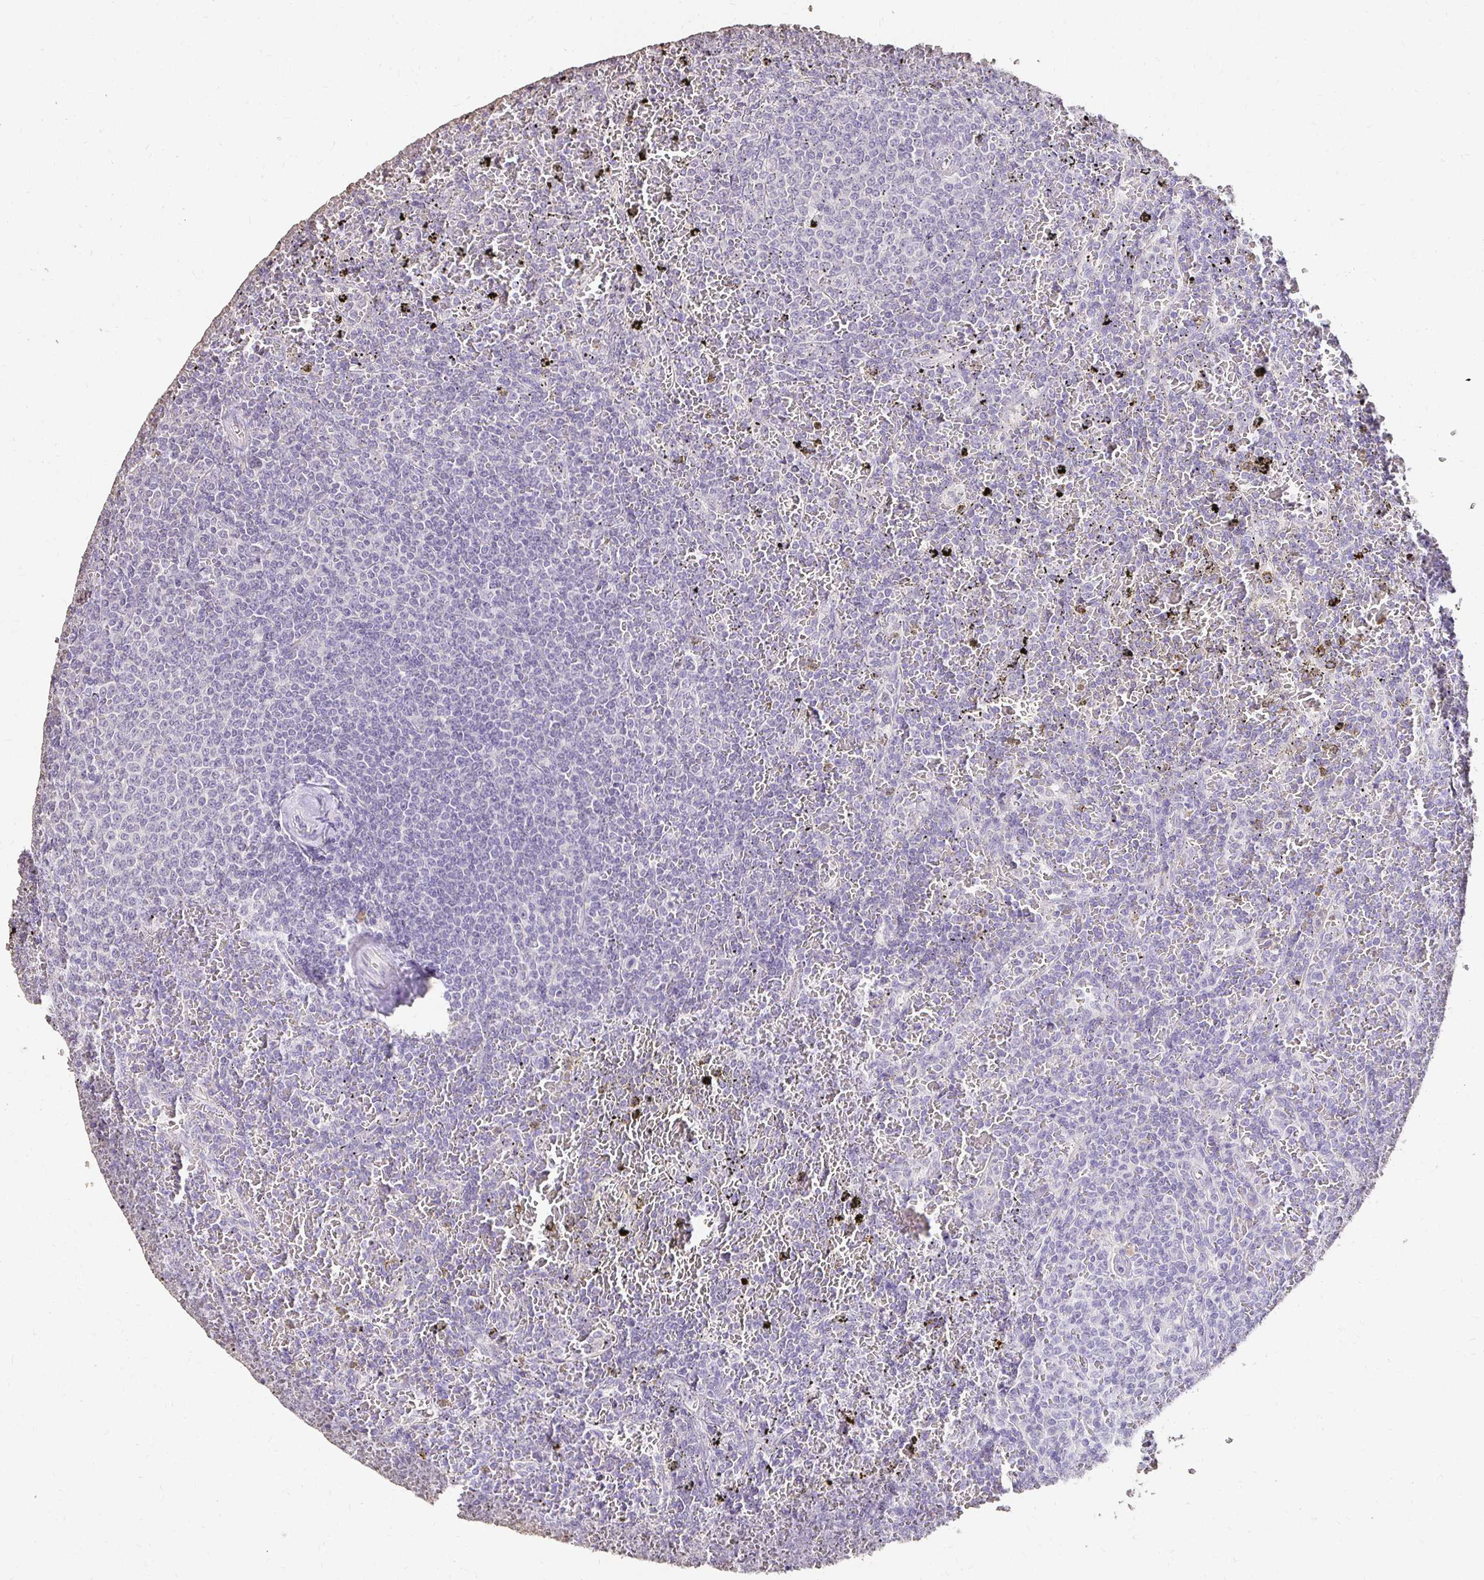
{"staining": {"intensity": "negative", "quantity": "none", "location": "none"}, "tissue": "lymphoma", "cell_type": "Tumor cells", "image_type": "cancer", "snomed": [{"axis": "morphology", "description": "Malignant lymphoma, non-Hodgkin's type, Low grade"}, {"axis": "topography", "description": "Spleen"}], "caption": "Immunohistochemical staining of human low-grade malignant lymphoma, non-Hodgkin's type reveals no significant staining in tumor cells. The staining is performed using DAB brown chromogen with nuclei counter-stained in using hematoxylin.", "gene": "UGT1A6", "patient": {"sex": "female", "age": 77}}